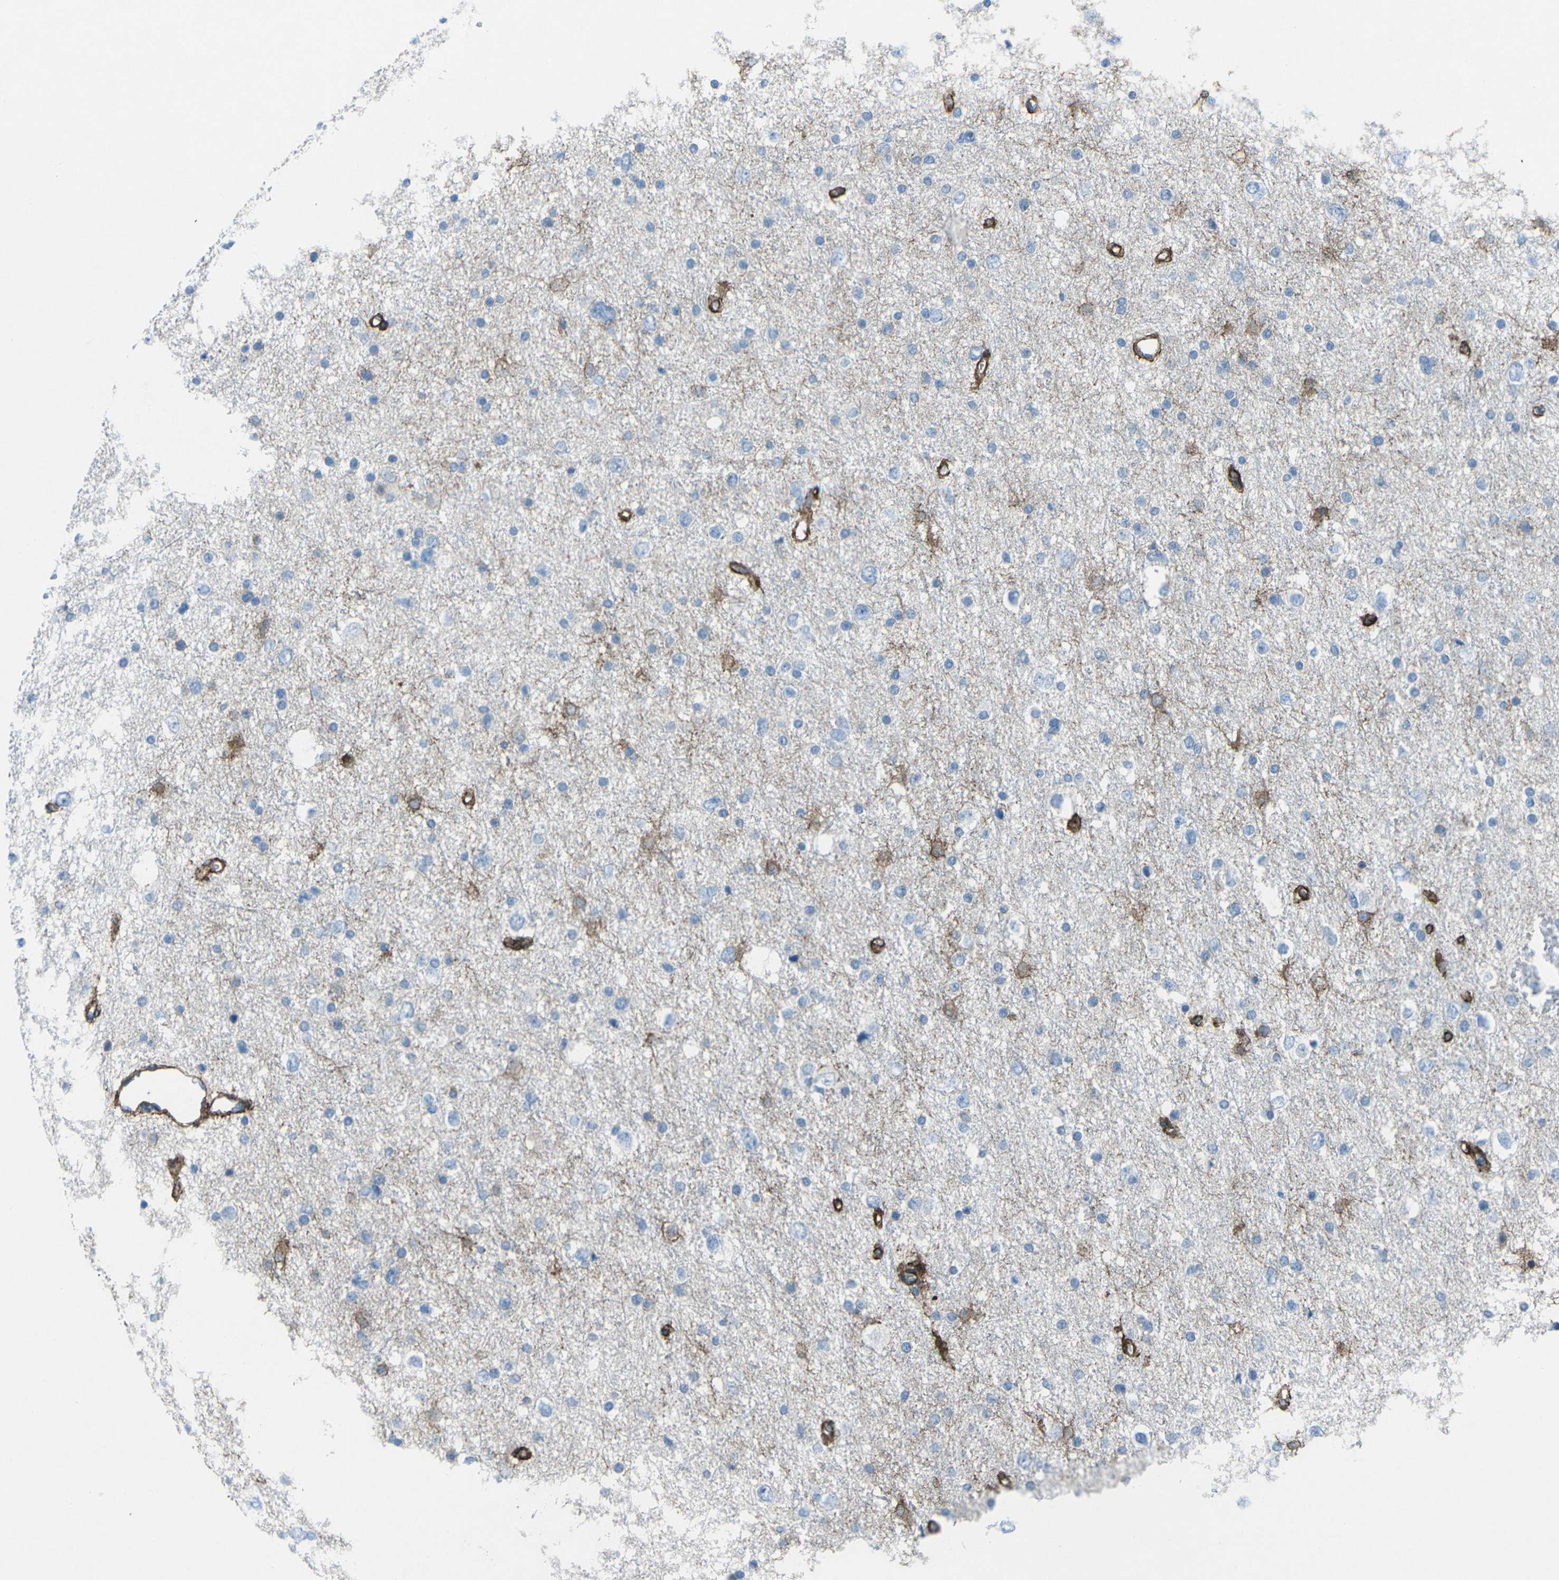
{"staining": {"intensity": "negative", "quantity": "none", "location": "none"}, "tissue": "glioma", "cell_type": "Tumor cells", "image_type": "cancer", "snomed": [{"axis": "morphology", "description": "Glioma, malignant, Low grade"}, {"axis": "topography", "description": "Brain"}], "caption": "The histopathology image demonstrates no significant staining in tumor cells of malignant low-grade glioma.", "gene": "UTRN", "patient": {"sex": "female", "age": 37}}